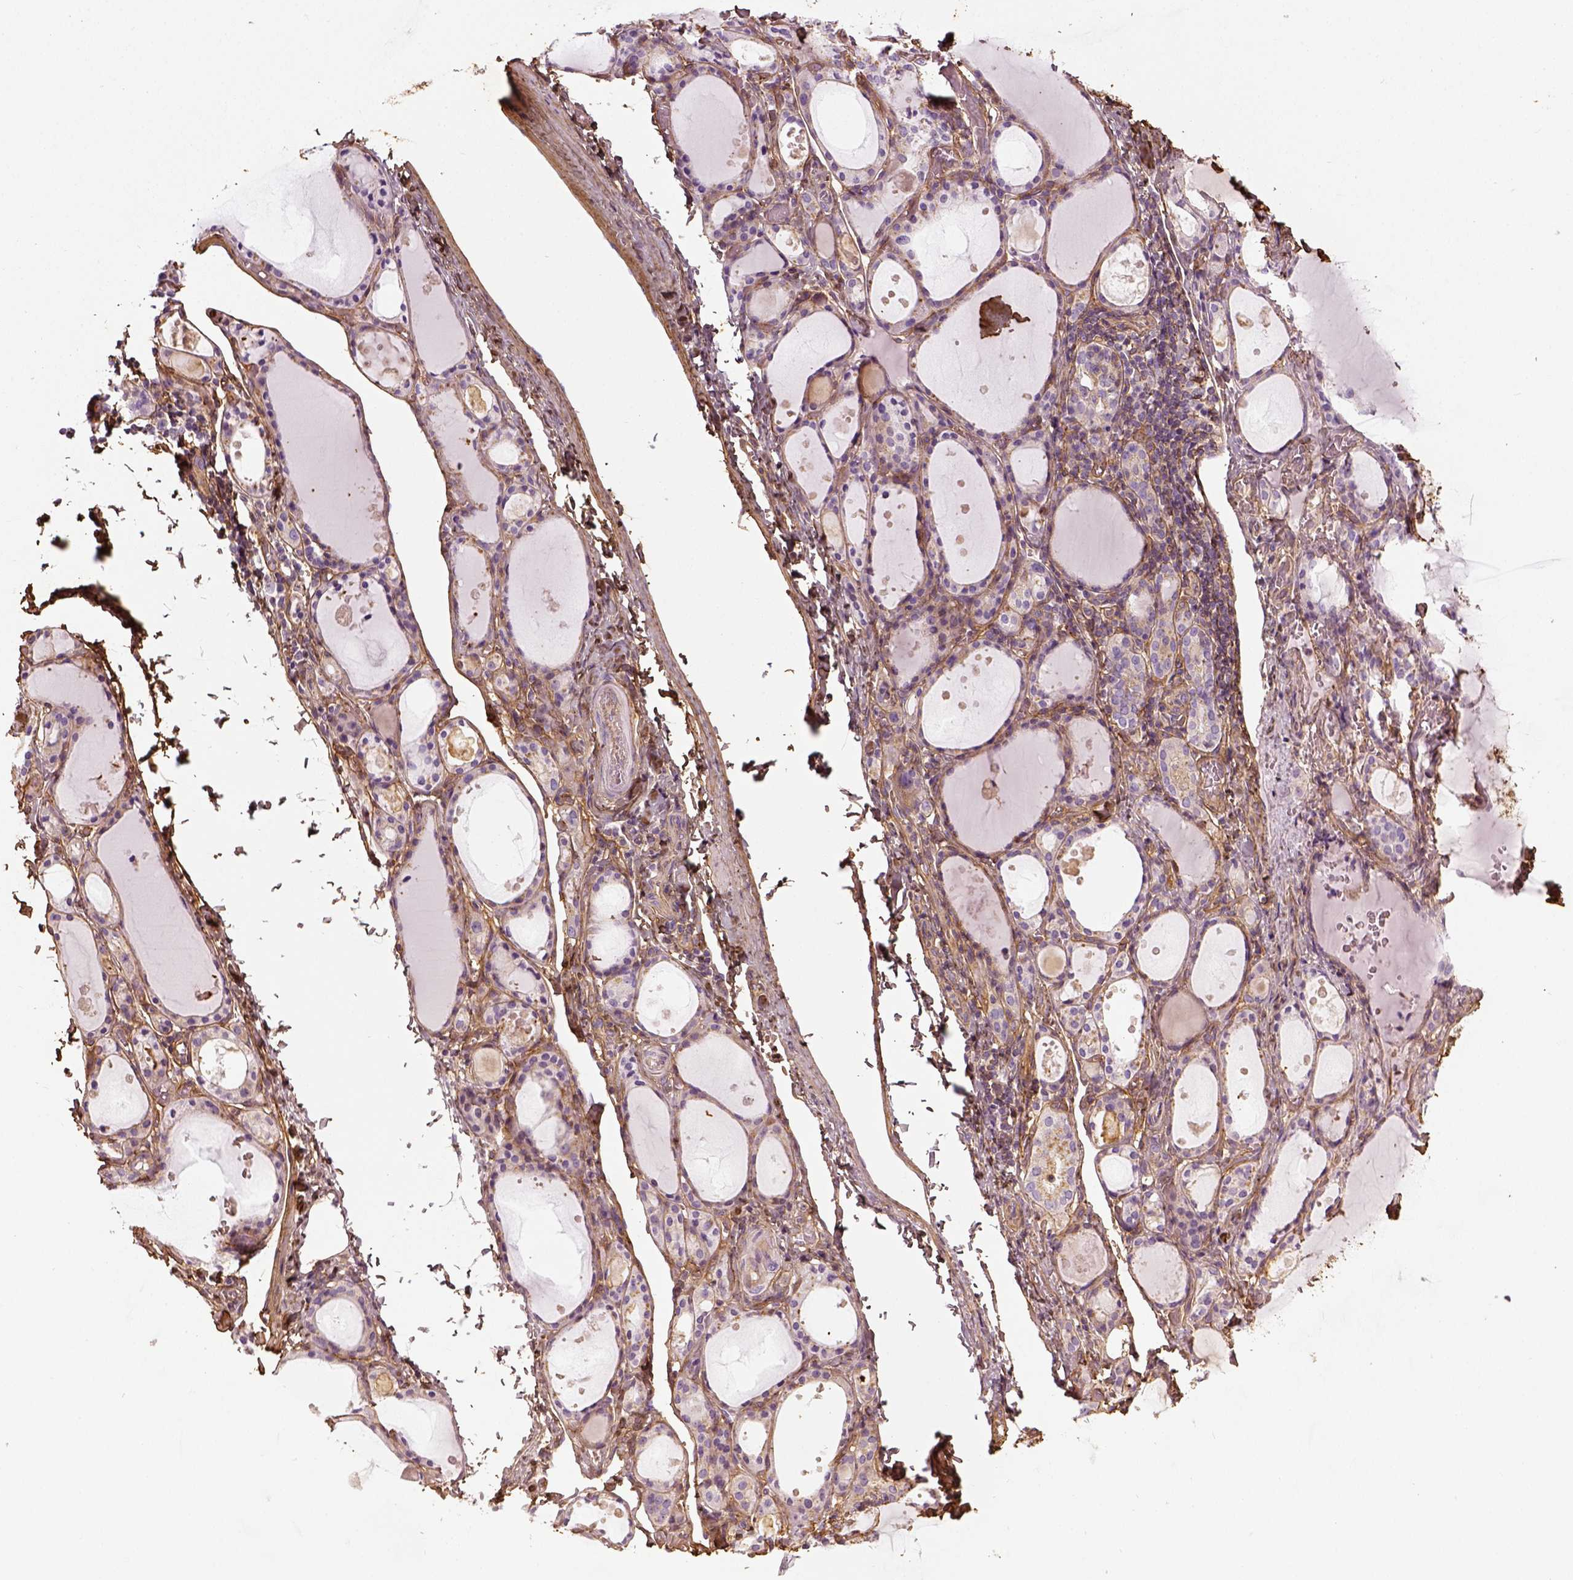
{"staining": {"intensity": "negative", "quantity": "none", "location": "none"}, "tissue": "thyroid gland", "cell_type": "Glandular cells", "image_type": "normal", "snomed": [{"axis": "morphology", "description": "Normal tissue, NOS"}, {"axis": "topography", "description": "Thyroid gland"}], "caption": "Thyroid gland stained for a protein using immunohistochemistry (IHC) exhibits no staining glandular cells.", "gene": "COL6A2", "patient": {"sex": "male", "age": 68}}